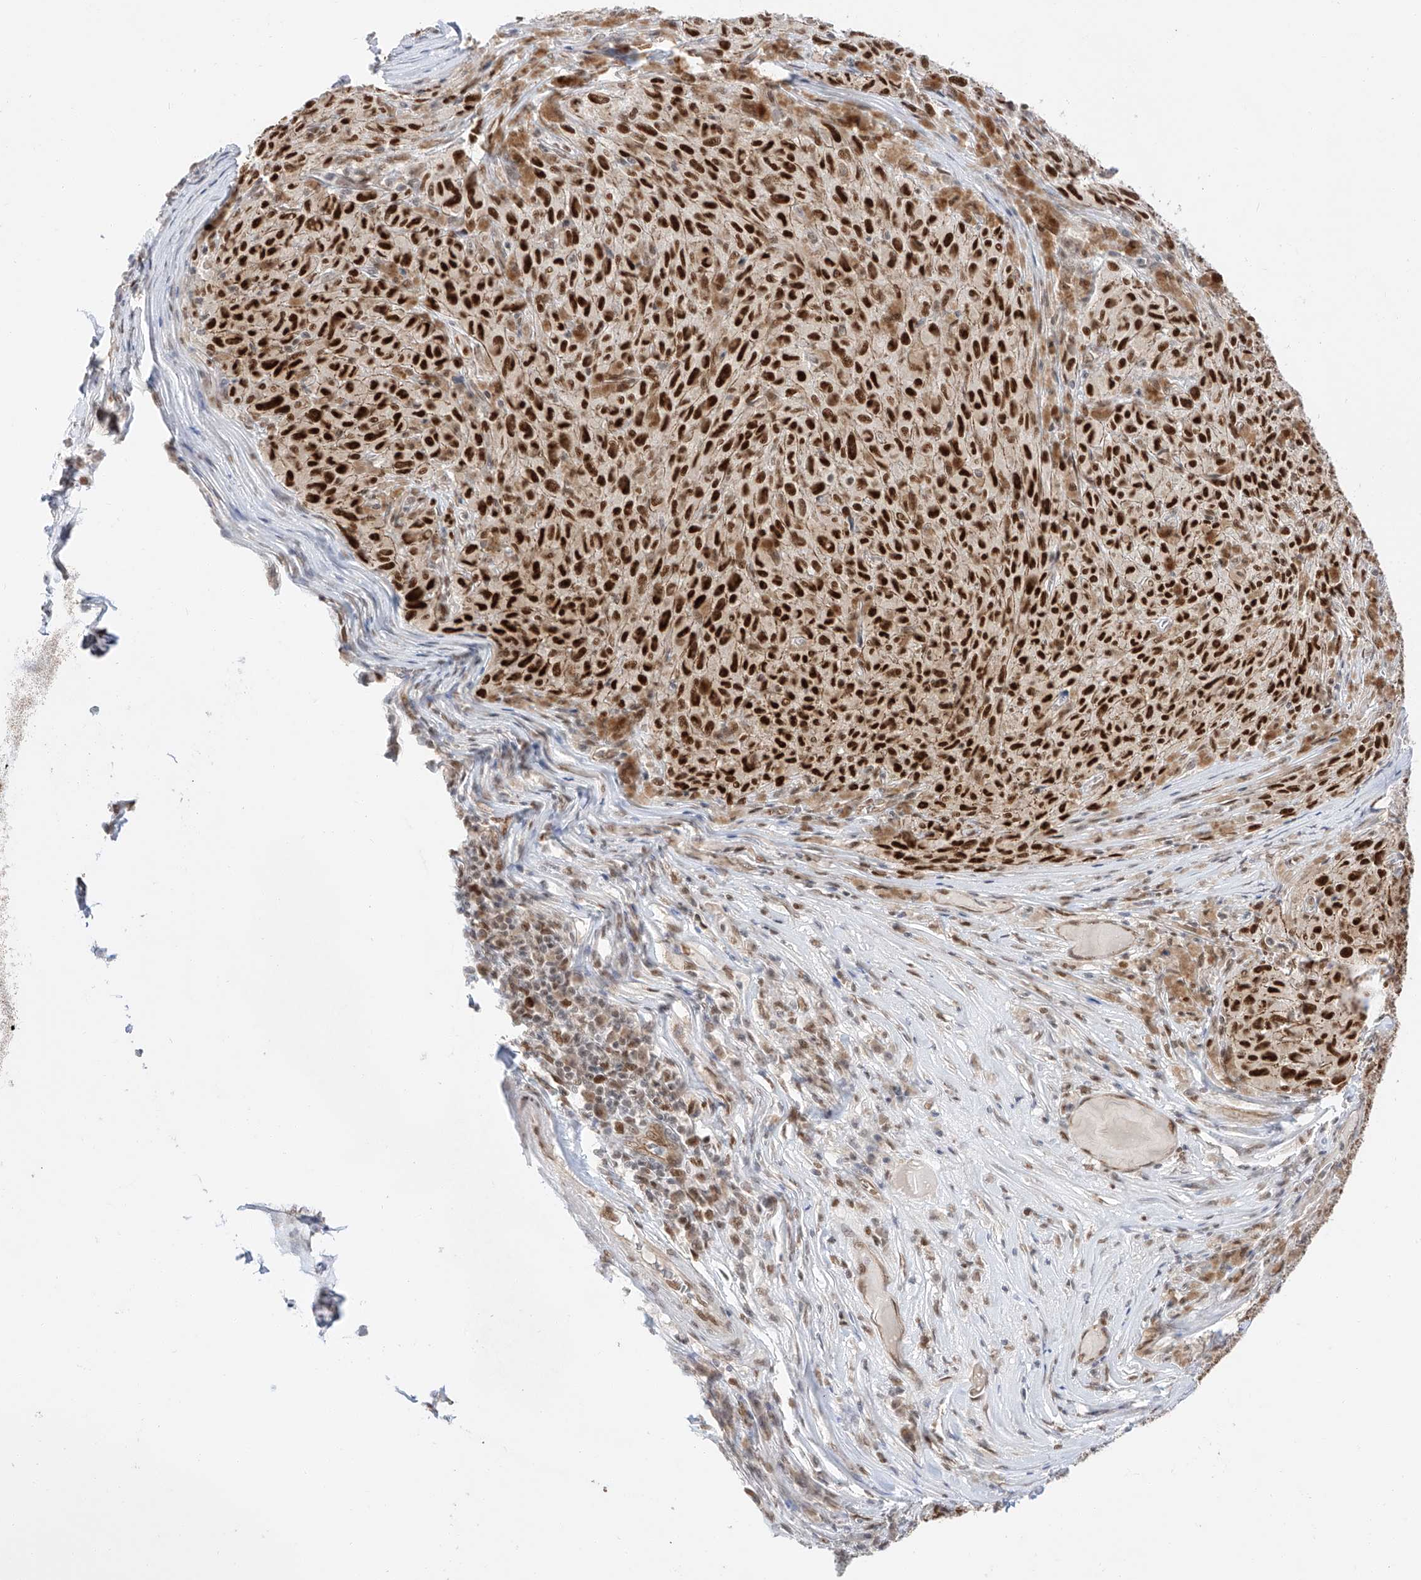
{"staining": {"intensity": "strong", "quantity": ">75%", "location": "nuclear"}, "tissue": "melanoma", "cell_type": "Tumor cells", "image_type": "cancer", "snomed": [{"axis": "morphology", "description": "Malignant melanoma, NOS"}, {"axis": "topography", "description": "Skin"}], "caption": "Malignant melanoma stained with IHC displays strong nuclear expression in approximately >75% of tumor cells.", "gene": "POGK", "patient": {"sex": "female", "age": 82}}